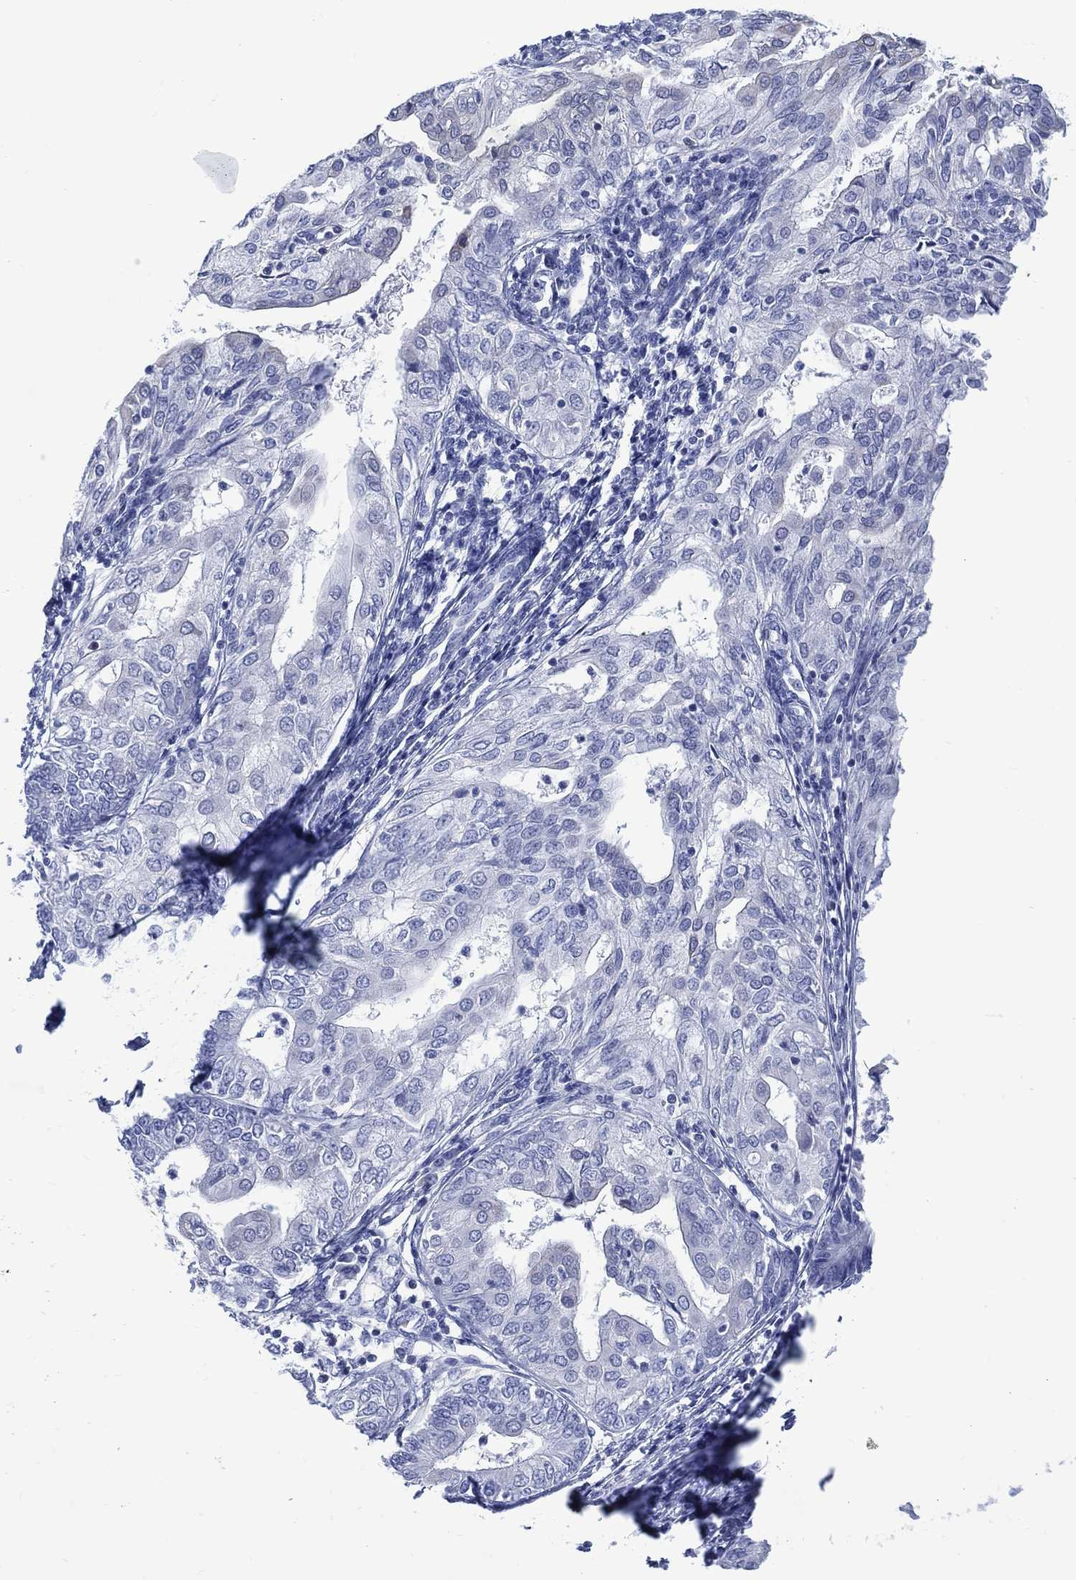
{"staining": {"intensity": "negative", "quantity": "none", "location": "none"}, "tissue": "endometrial cancer", "cell_type": "Tumor cells", "image_type": "cancer", "snomed": [{"axis": "morphology", "description": "Adenocarcinoma, NOS"}, {"axis": "topography", "description": "Endometrium"}], "caption": "A high-resolution image shows immunohistochemistry staining of endometrial cancer, which demonstrates no significant staining in tumor cells. (DAB immunohistochemistry (IHC) visualized using brightfield microscopy, high magnification).", "gene": "DDI1", "patient": {"sex": "female", "age": 68}}